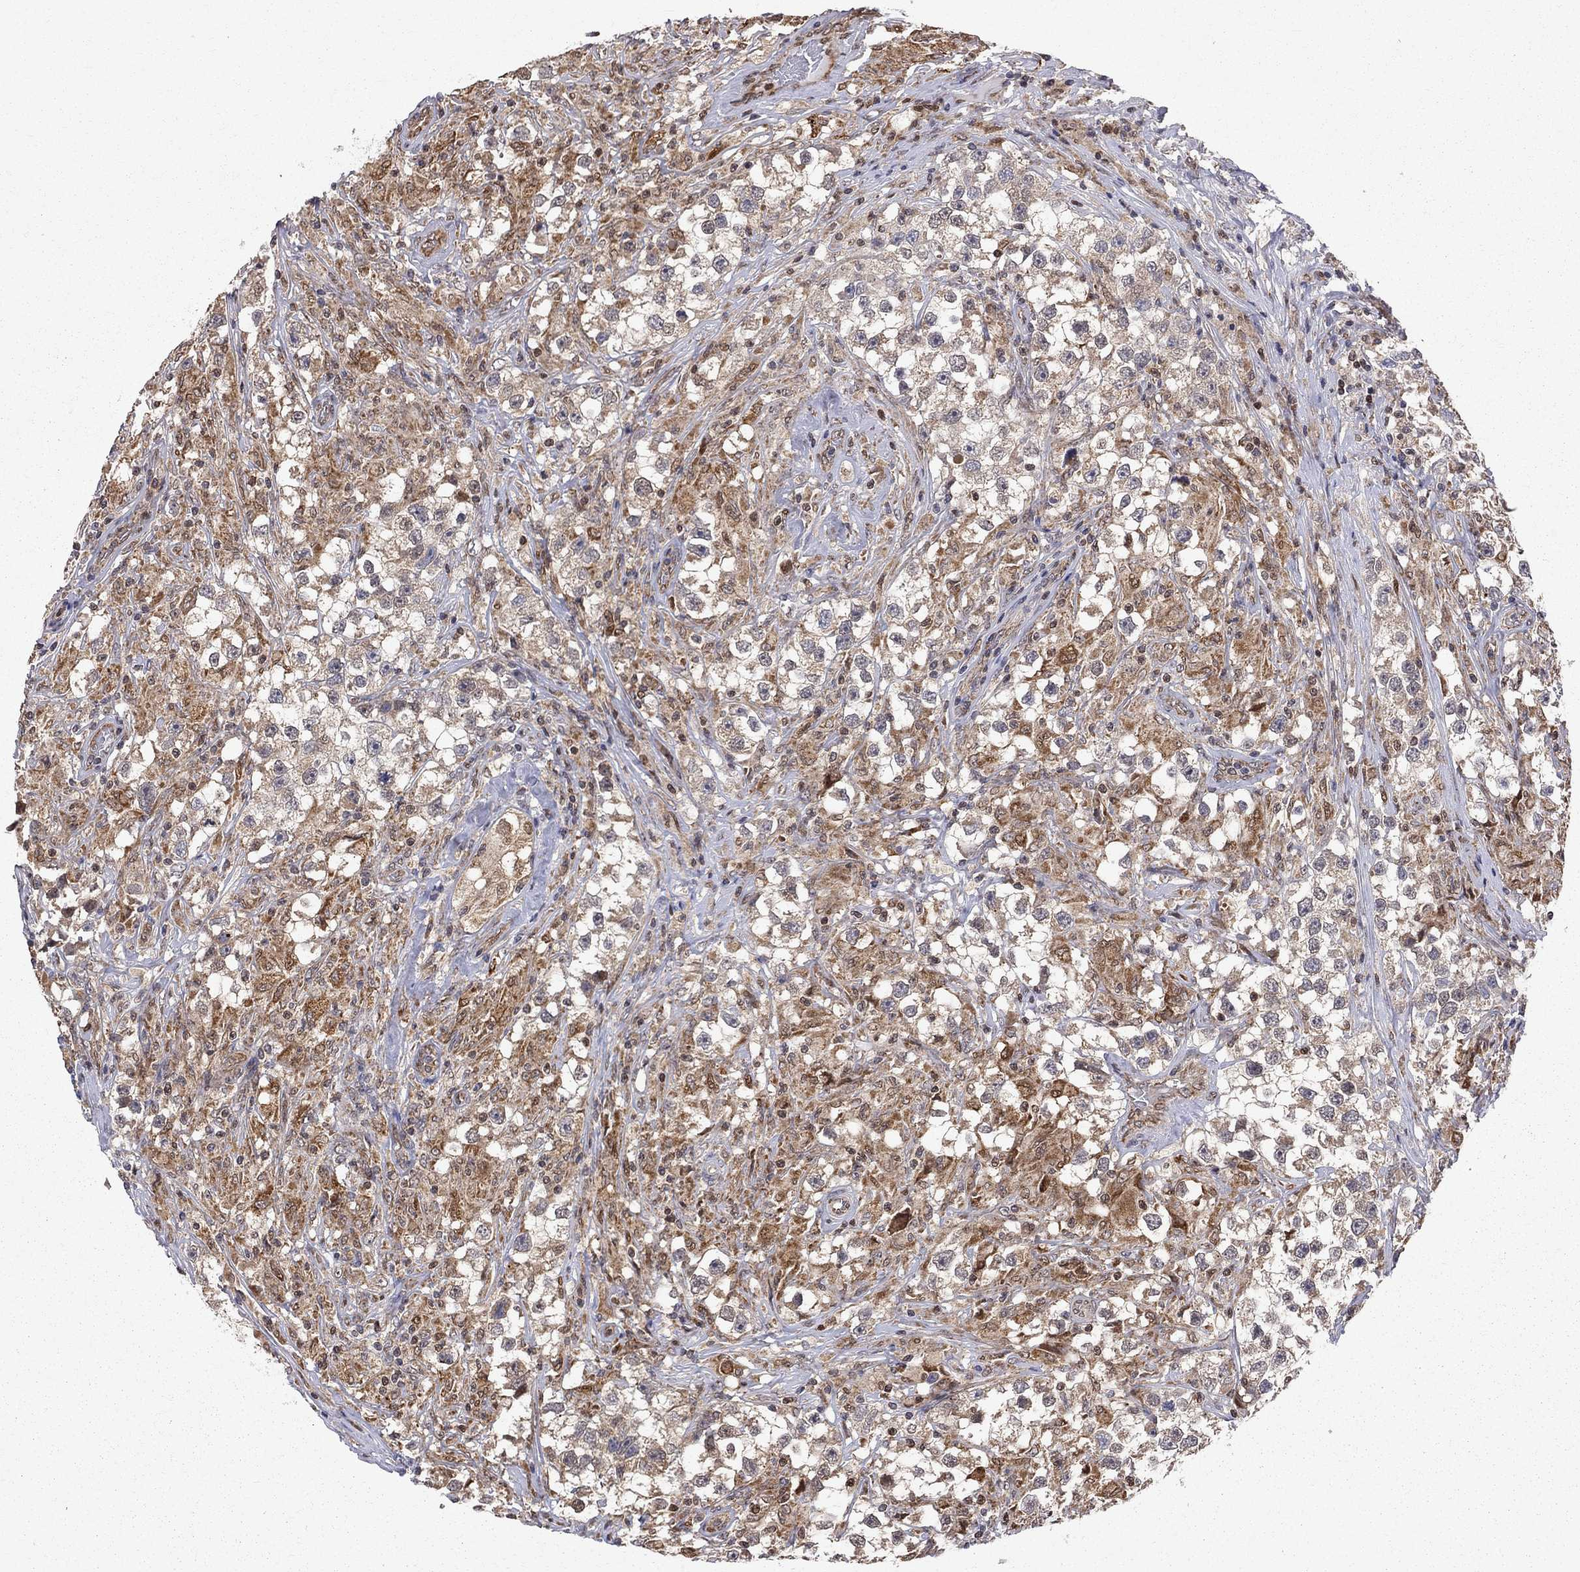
{"staining": {"intensity": "moderate", "quantity": "25%-75%", "location": "cytoplasmic/membranous"}, "tissue": "testis cancer", "cell_type": "Tumor cells", "image_type": "cancer", "snomed": [{"axis": "morphology", "description": "Seminoma, NOS"}, {"axis": "topography", "description": "Testis"}], "caption": "Protein expression analysis of human testis cancer reveals moderate cytoplasmic/membranous positivity in about 25%-75% of tumor cells. Using DAB (brown) and hematoxylin (blue) stains, captured at high magnification using brightfield microscopy.", "gene": "ELOB", "patient": {"sex": "male", "age": 46}}